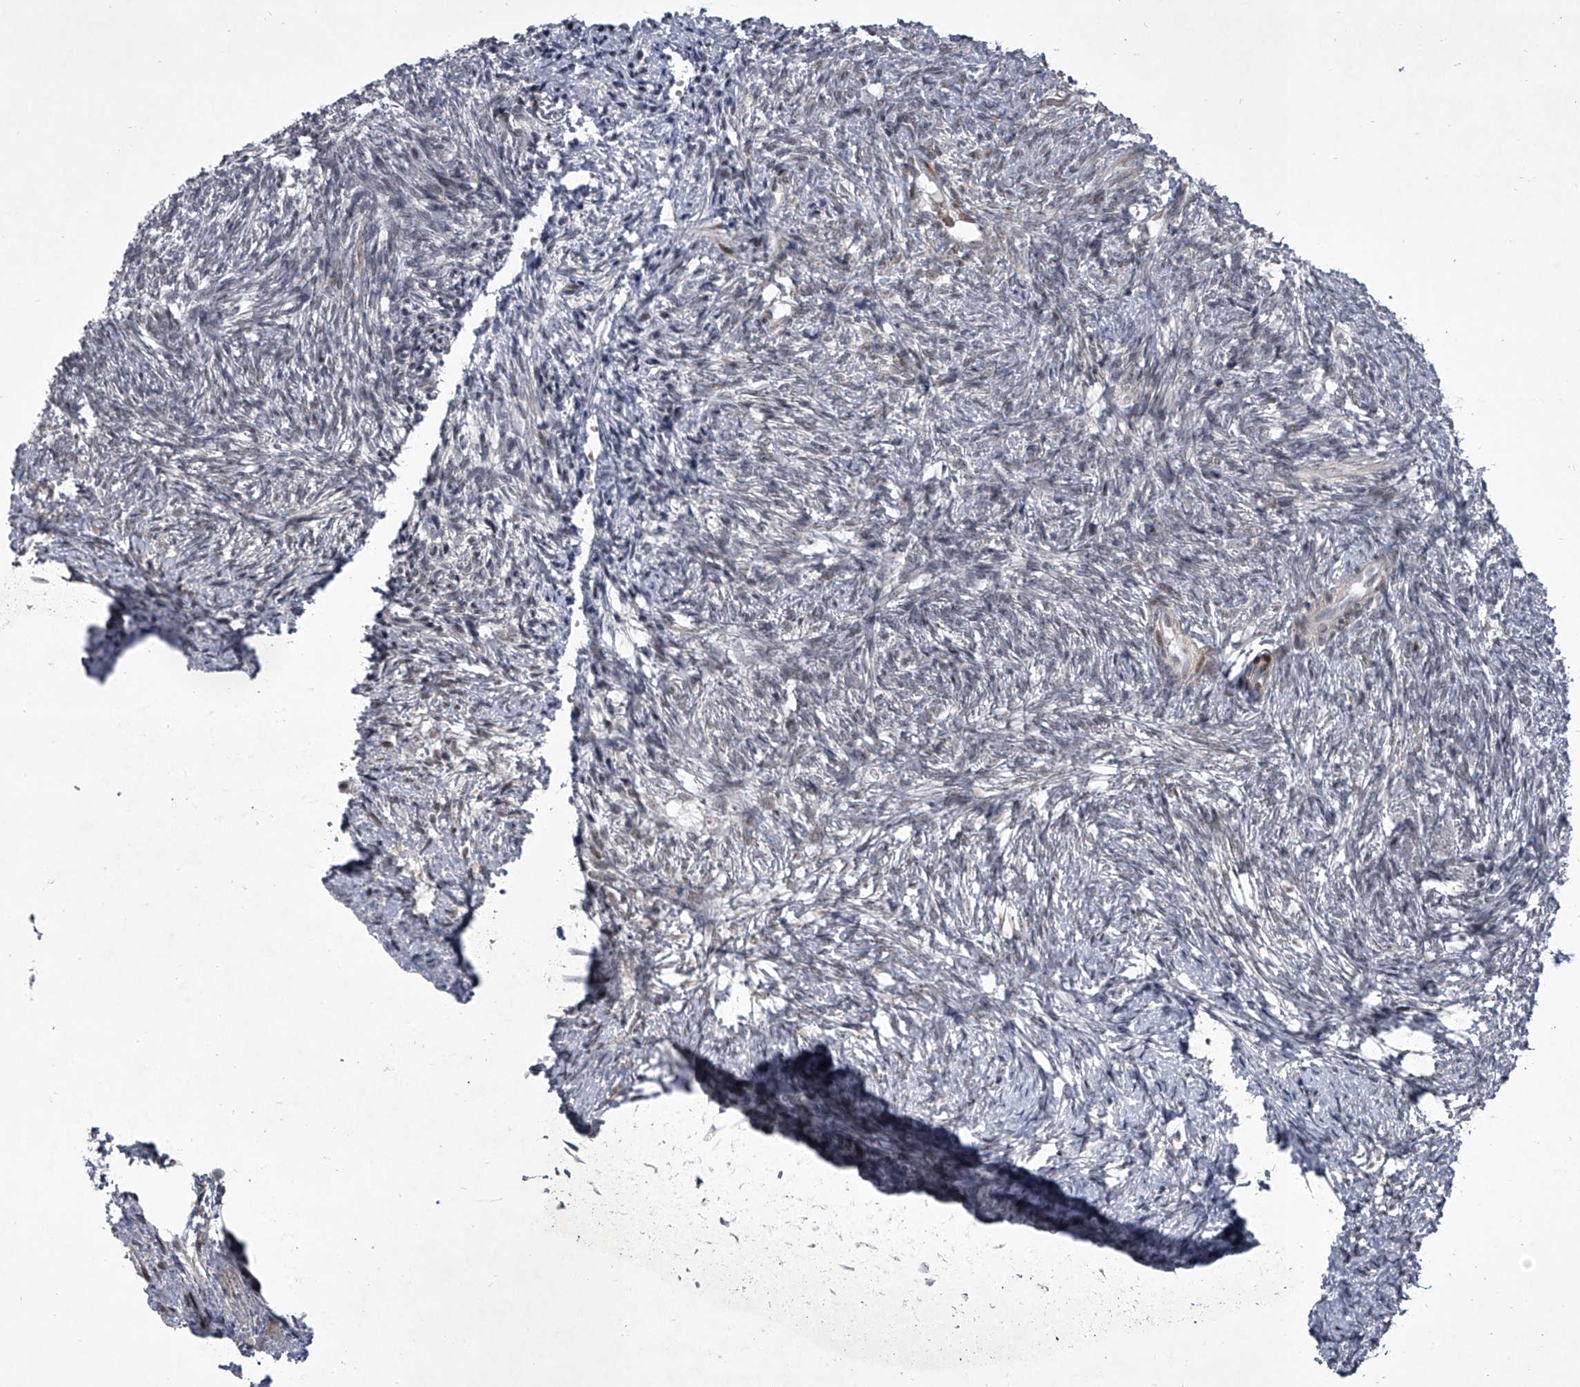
{"staining": {"intensity": "negative", "quantity": "none", "location": "none"}, "tissue": "ovary", "cell_type": "Ovarian stroma cells", "image_type": "normal", "snomed": [{"axis": "morphology", "description": "Normal tissue, NOS"}, {"axis": "topography", "description": "Ovary"}], "caption": "Immunohistochemistry of normal ovary reveals no positivity in ovarian stroma cells. (DAB (3,3'-diaminobenzidine) IHC with hematoxylin counter stain).", "gene": "MLLT1", "patient": {"sex": "female", "age": 41}}